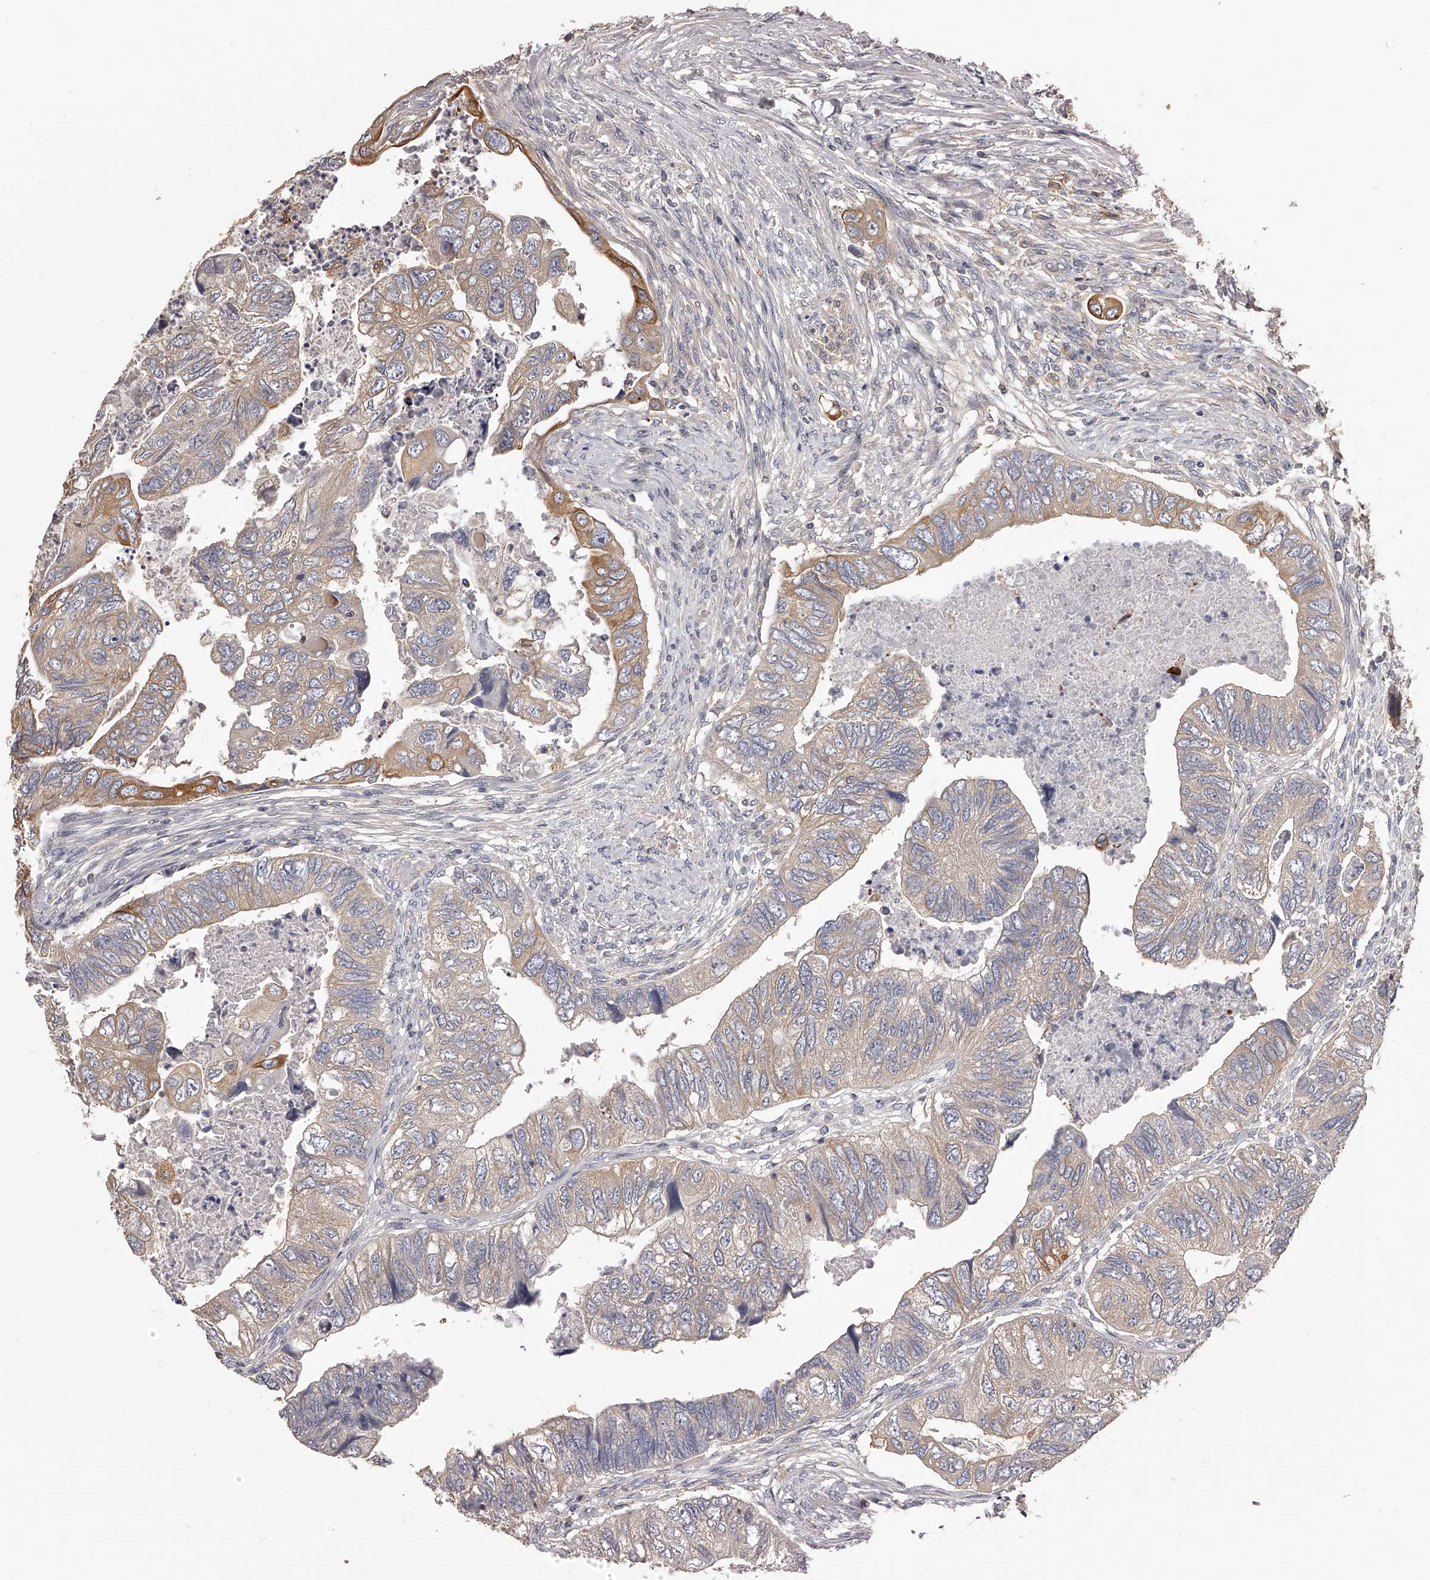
{"staining": {"intensity": "moderate", "quantity": "<25%", "location": "cytoplasmic/membranous"}, "tissue": "colorectal cancer", "cell_type": "Tumor cells", "image_type": "cancer", "snomed": [{"axis": "morphology", "description": "Adenocarcinoma, NOS"}, {"axis": "topography", "description": "Rectum"}], "caption": "IHC (DAB) staining of human adenocarcinoma (colorectal) displays moderate cytoplasmic/membranous protein expression in approximately <25% of tumor cells.", "gene": "TNN", "patient": {"sex": "male", "age": 63}}